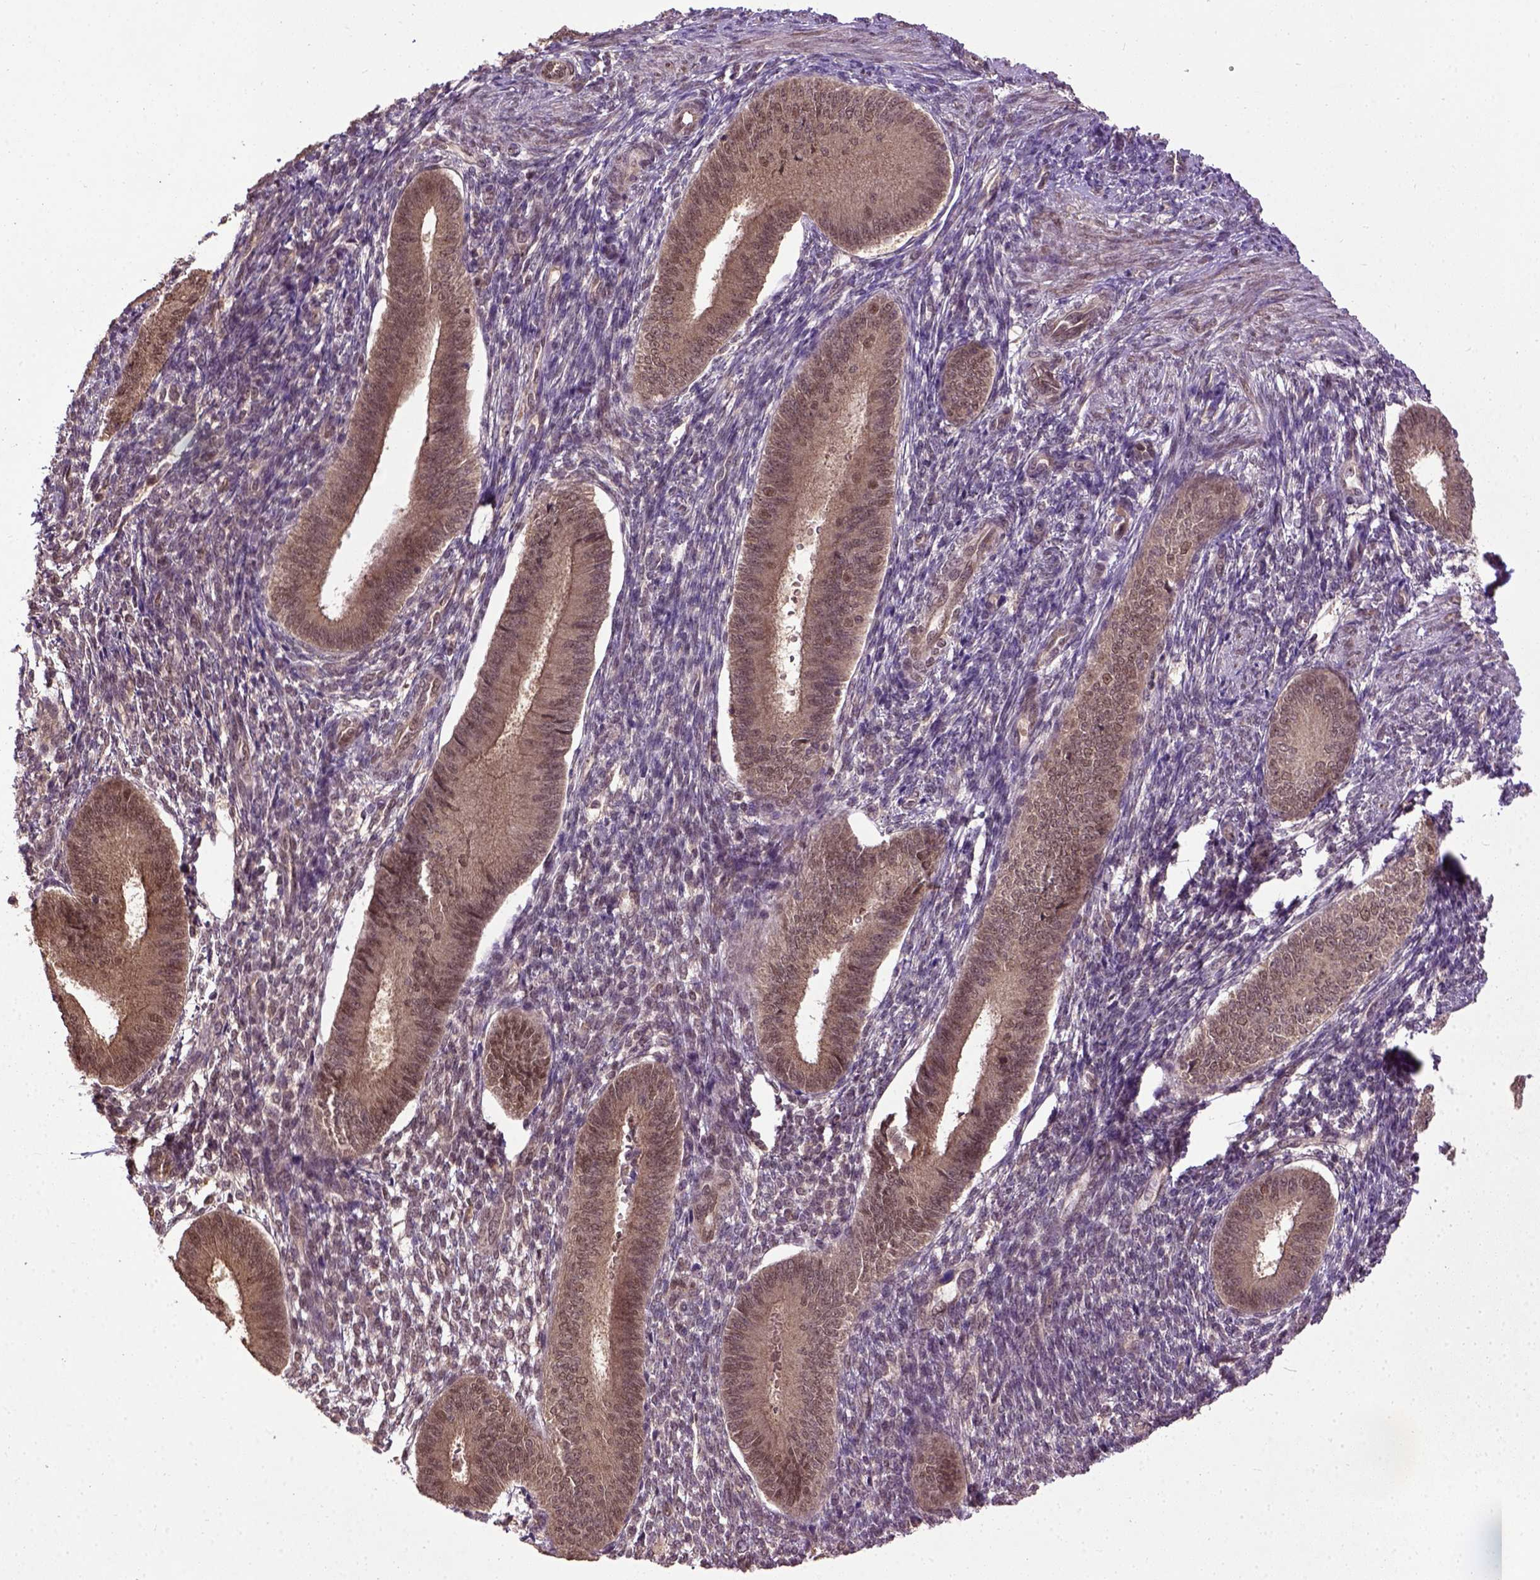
{"staining": {"intensity": "moderate", "quantity": "<25%", "location": "nuclear"}, "tissue": "endometrium", "cell_type": "Cells in endometrial stroma", "image_type": "normal", "snomed": [{"axis": "morphology", "description": "Normal tissue, NOS"}, {"axis": "topography", "description": "Endometrium"}], "caption": "Immunohistochemistry (IHC) micrograph of unremarkable endometrium: human endometrium stained using immunohistochemistry reveals low levels of moderate protein expression localized specifically in the nuclear of cells in endometrial stroma, appearing as a nuclear brown color.", "gene": "UBA3", "patient": {"sex": "female", "age": 39}}